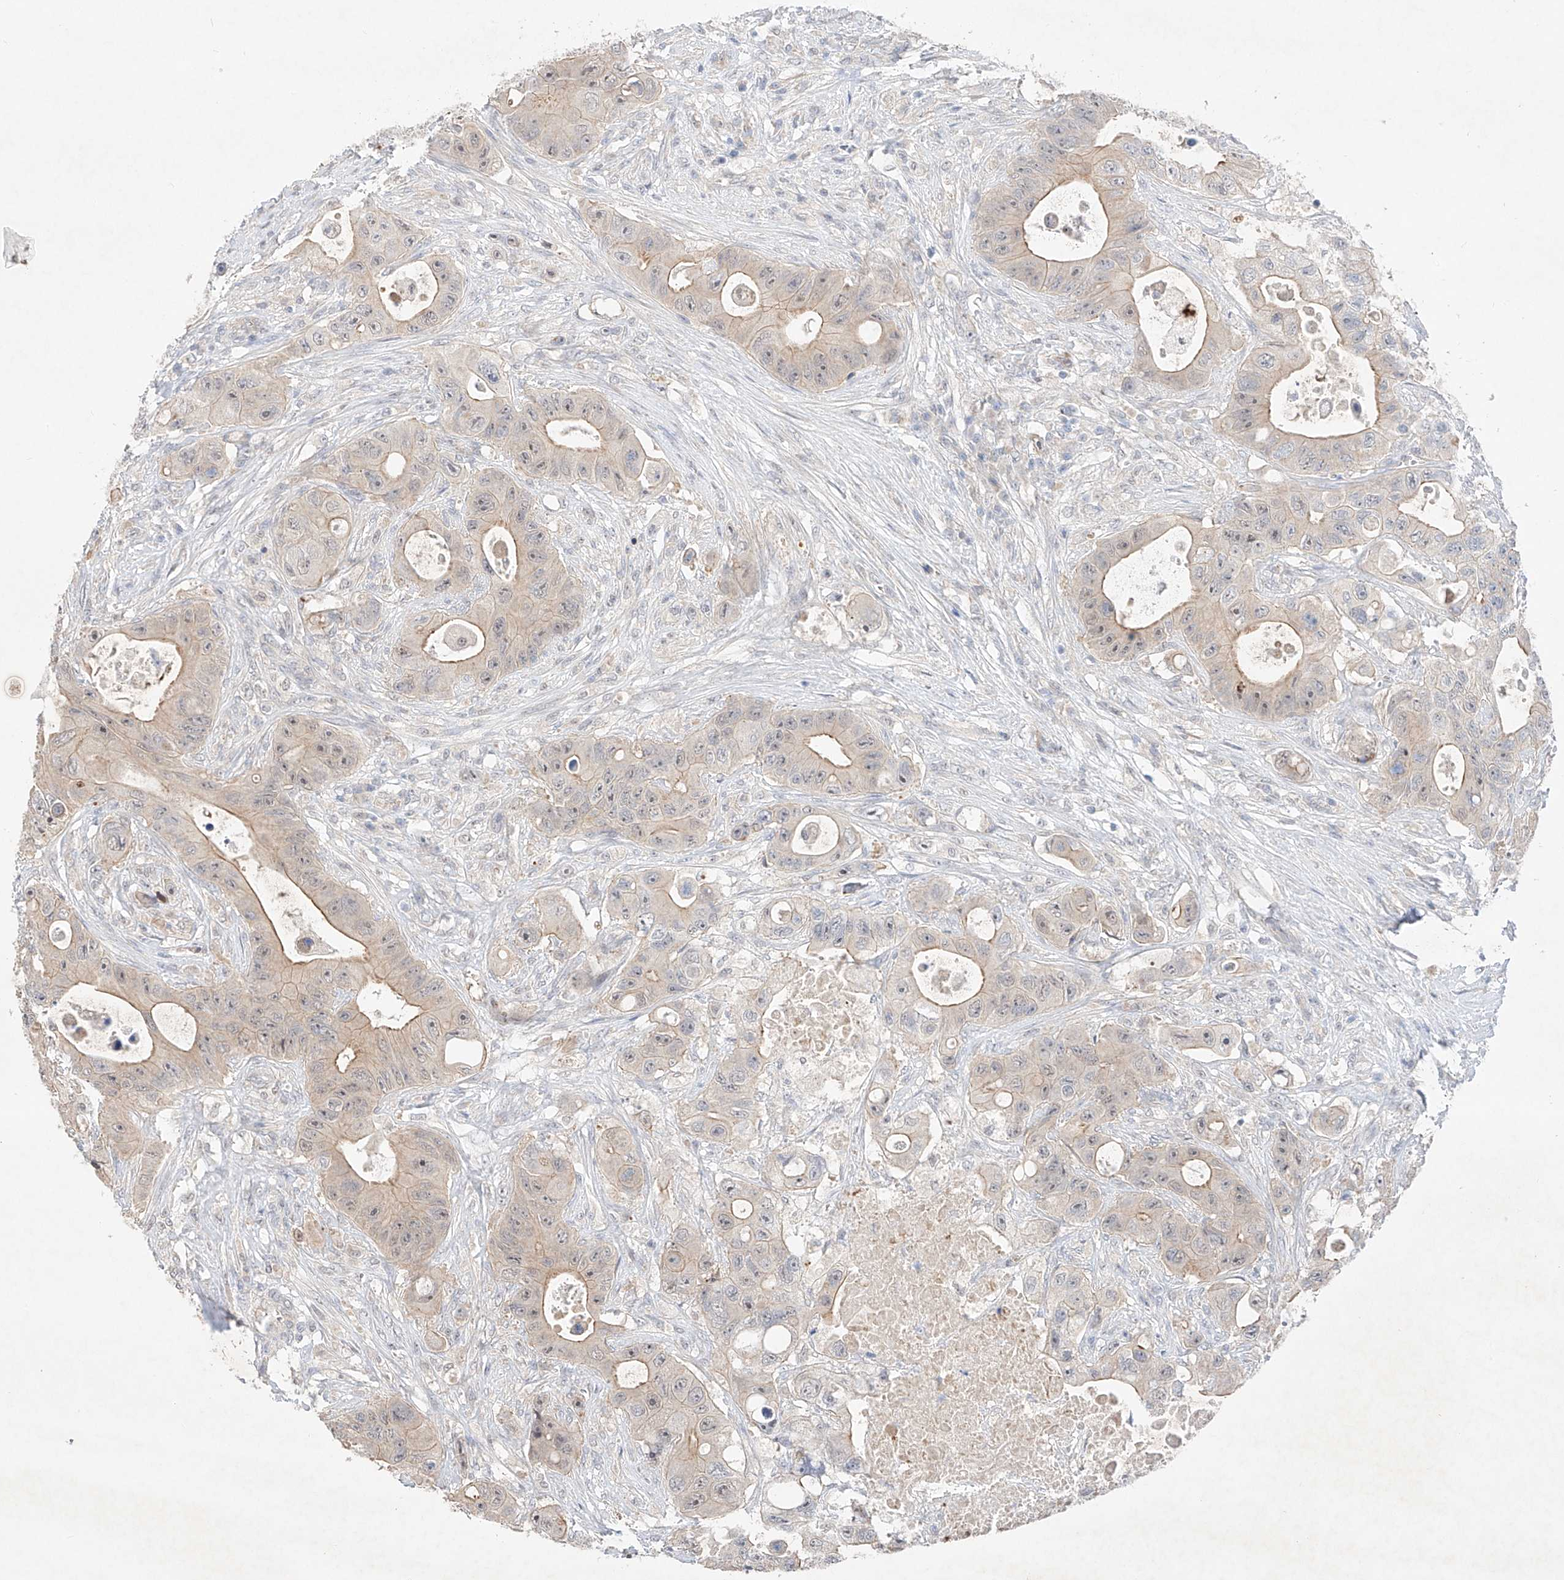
{"staining": {"intensity": "moderate", "quantity": "<25%", "location": "cytoplasmic/membranous"}, "tissue": "colorectal cancer", "cell_type": "Tumor cells", "image_type": "cancer", "snomed": [{"axis": "morphology", "description": "Adenocarcinoma, NOS"}, {"axis": "topography", "description": "Colon"}], "caption": "Colorectal cancer (adenocarcinoma) stained with DAB (3,3'-diaminobenzidine) immunohistochemistry displays low levels of moderate cytoplasmic/membranous expression in about <25% of tumor cells.", "gene": "IL22RA2", "patient": {"sex": "female", "age": 46}}